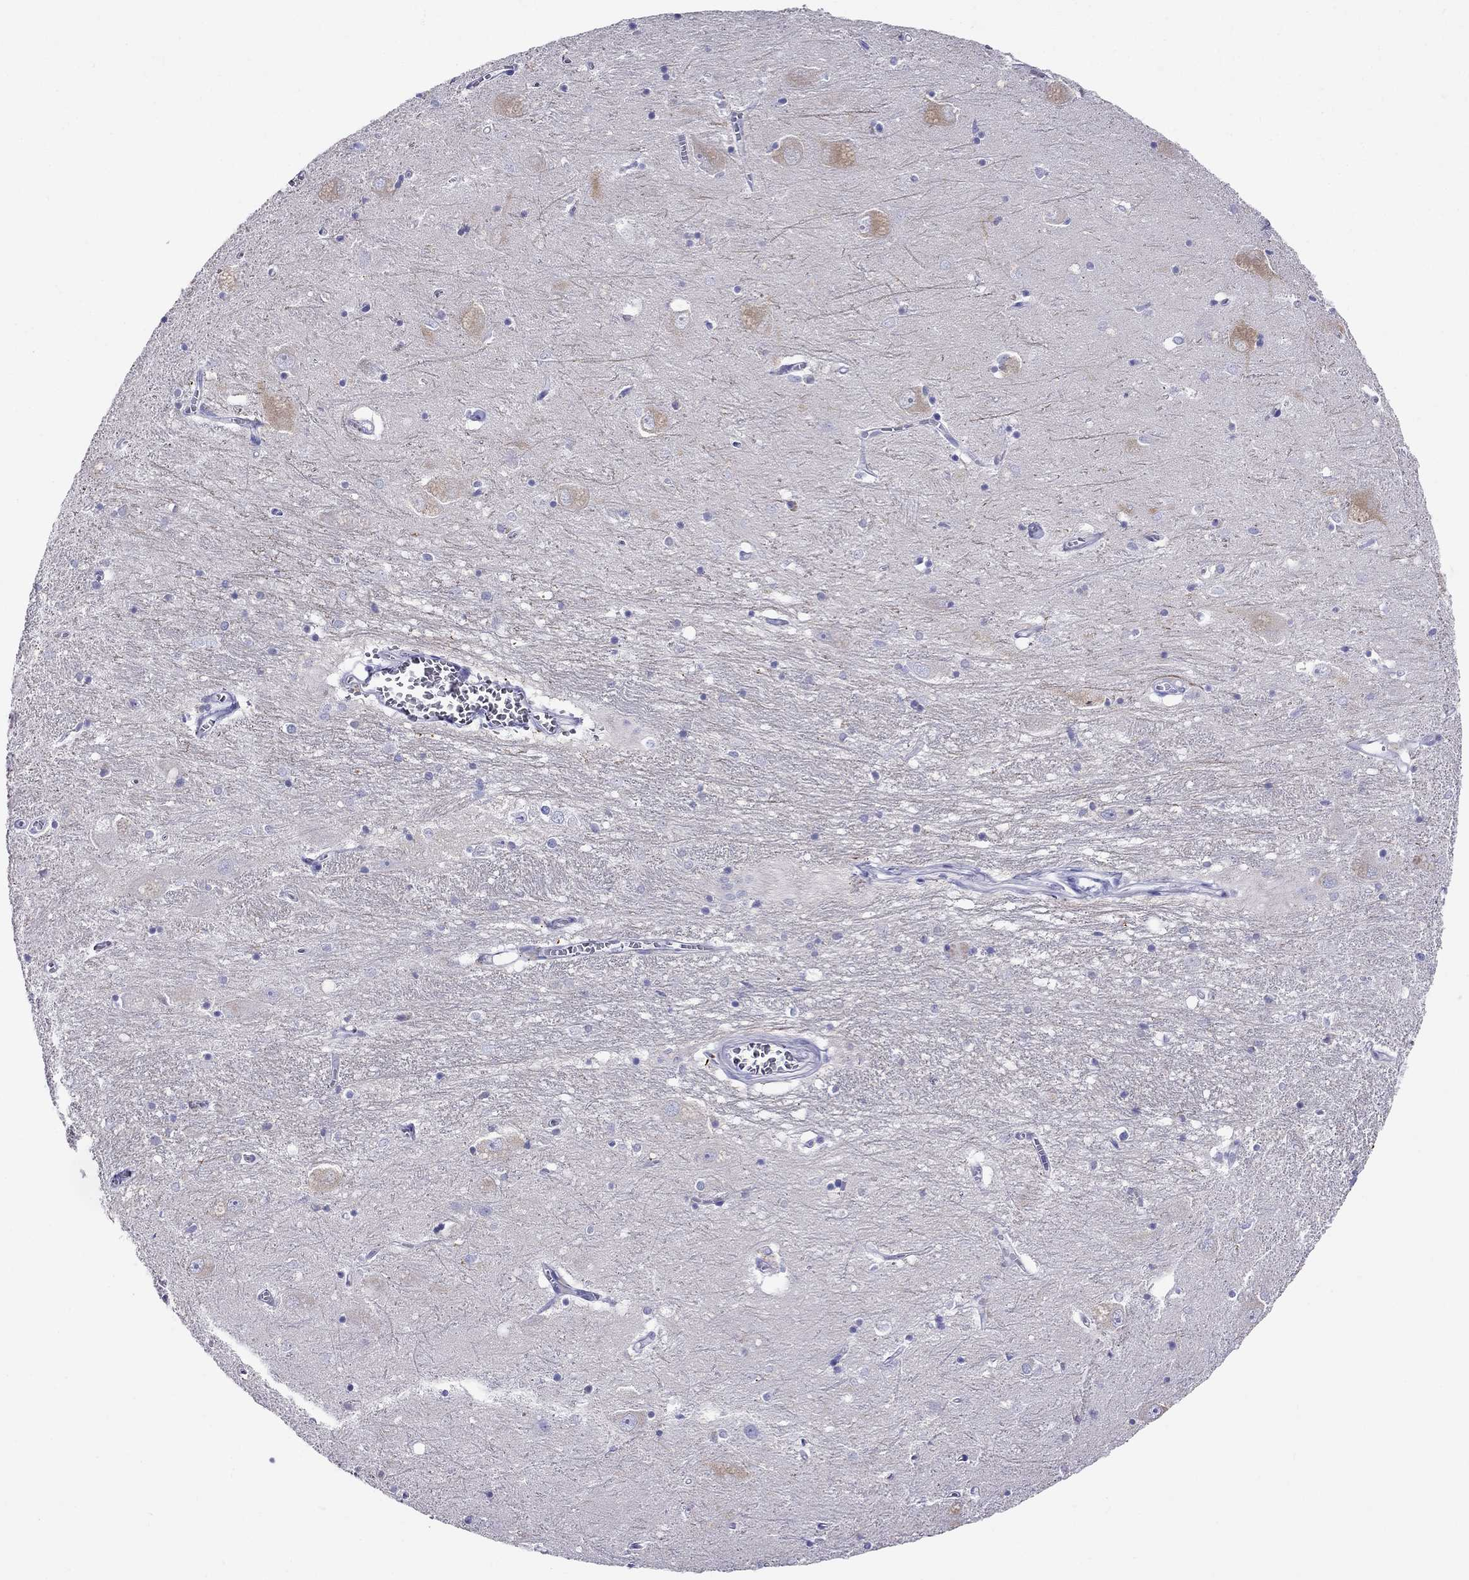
{"staining": {"intensity": "negative", "quantity": "none", "location": "none"}, "tissue": "caudate", "cell_type": "Glial cells", "image_type": "normal", "snomed": [{"axis": "morphology", "description": "Normal tissue, NOS"}, {"axis": "topography", "description": "Lateral ventricle wall"}], "caption": "DAB (3,3'-diaminobenzidine) immunohistochemical staining of unremarkable caudate shows no significant positivity in glial cells.", "gene": "MC5R", "patient": {"sex": "male", "age": 54}}